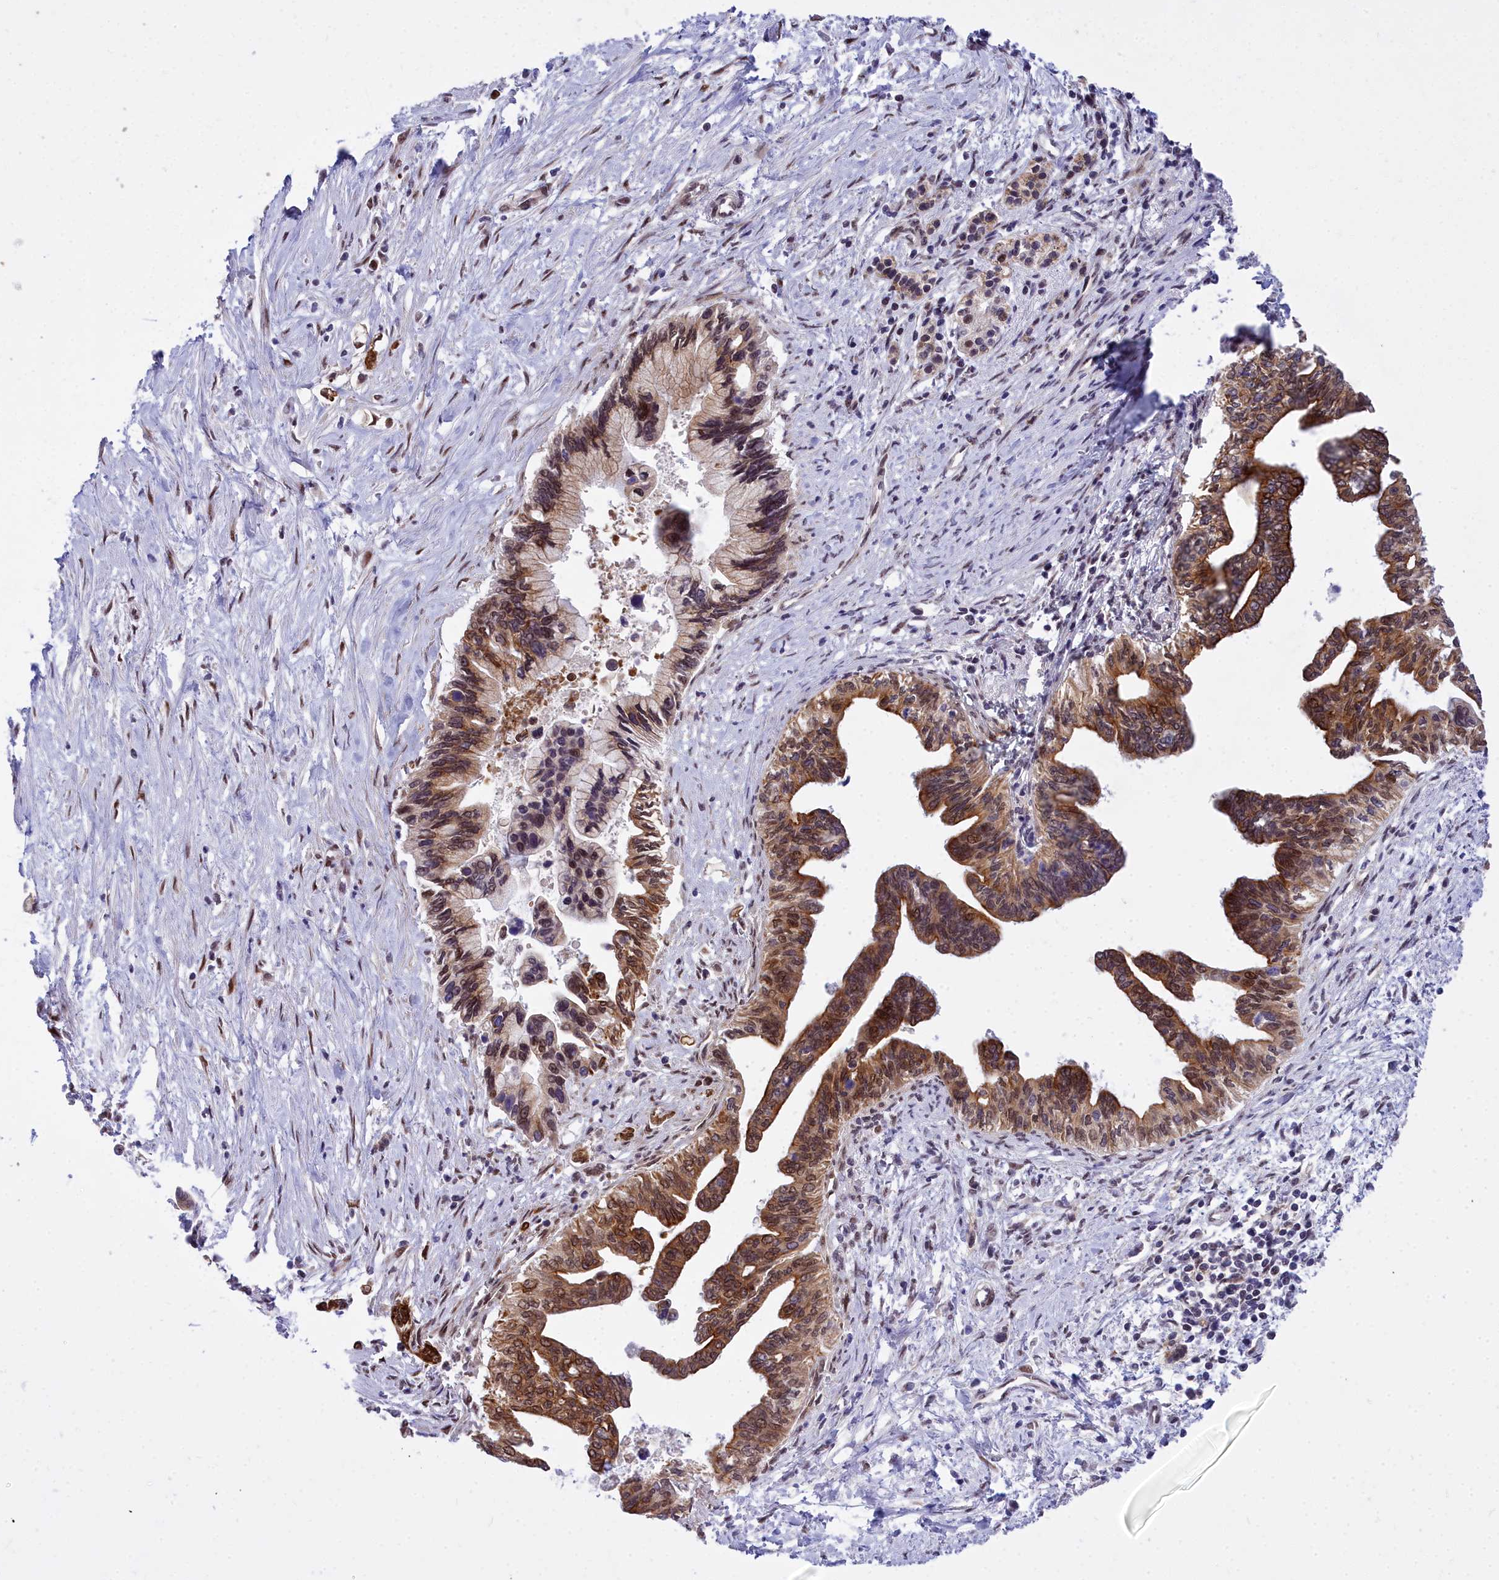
{"staining": {"intensity": "moderate", "quantity": "25%-75%", "location": "cytoplasmic/membranous,nuclear"}, "tissue": "pancreatic cancer", "cell_type": "Tumor cells", "image_type": "cancer", "snomed": [{"axis": "morphology", "description": "Adenocarcinoma, NOS"}, {"axis": "topography", "description": "Pancreas"}], "caption": "The immunohistochemical stain shows moderate cytoplasmic/membranous and nuclear positivity in tumor cells of pancreatic cancer (adenocarcinoma) tissue. The protein of interest is stained brown, and the nuclei are stained in blue (DAB (3,3'-diaminobenzidine) IHC with brightfield microscopy, high magnification).", "gene": "ABCB8", "patient": {"sex": "female", "age": 83}}